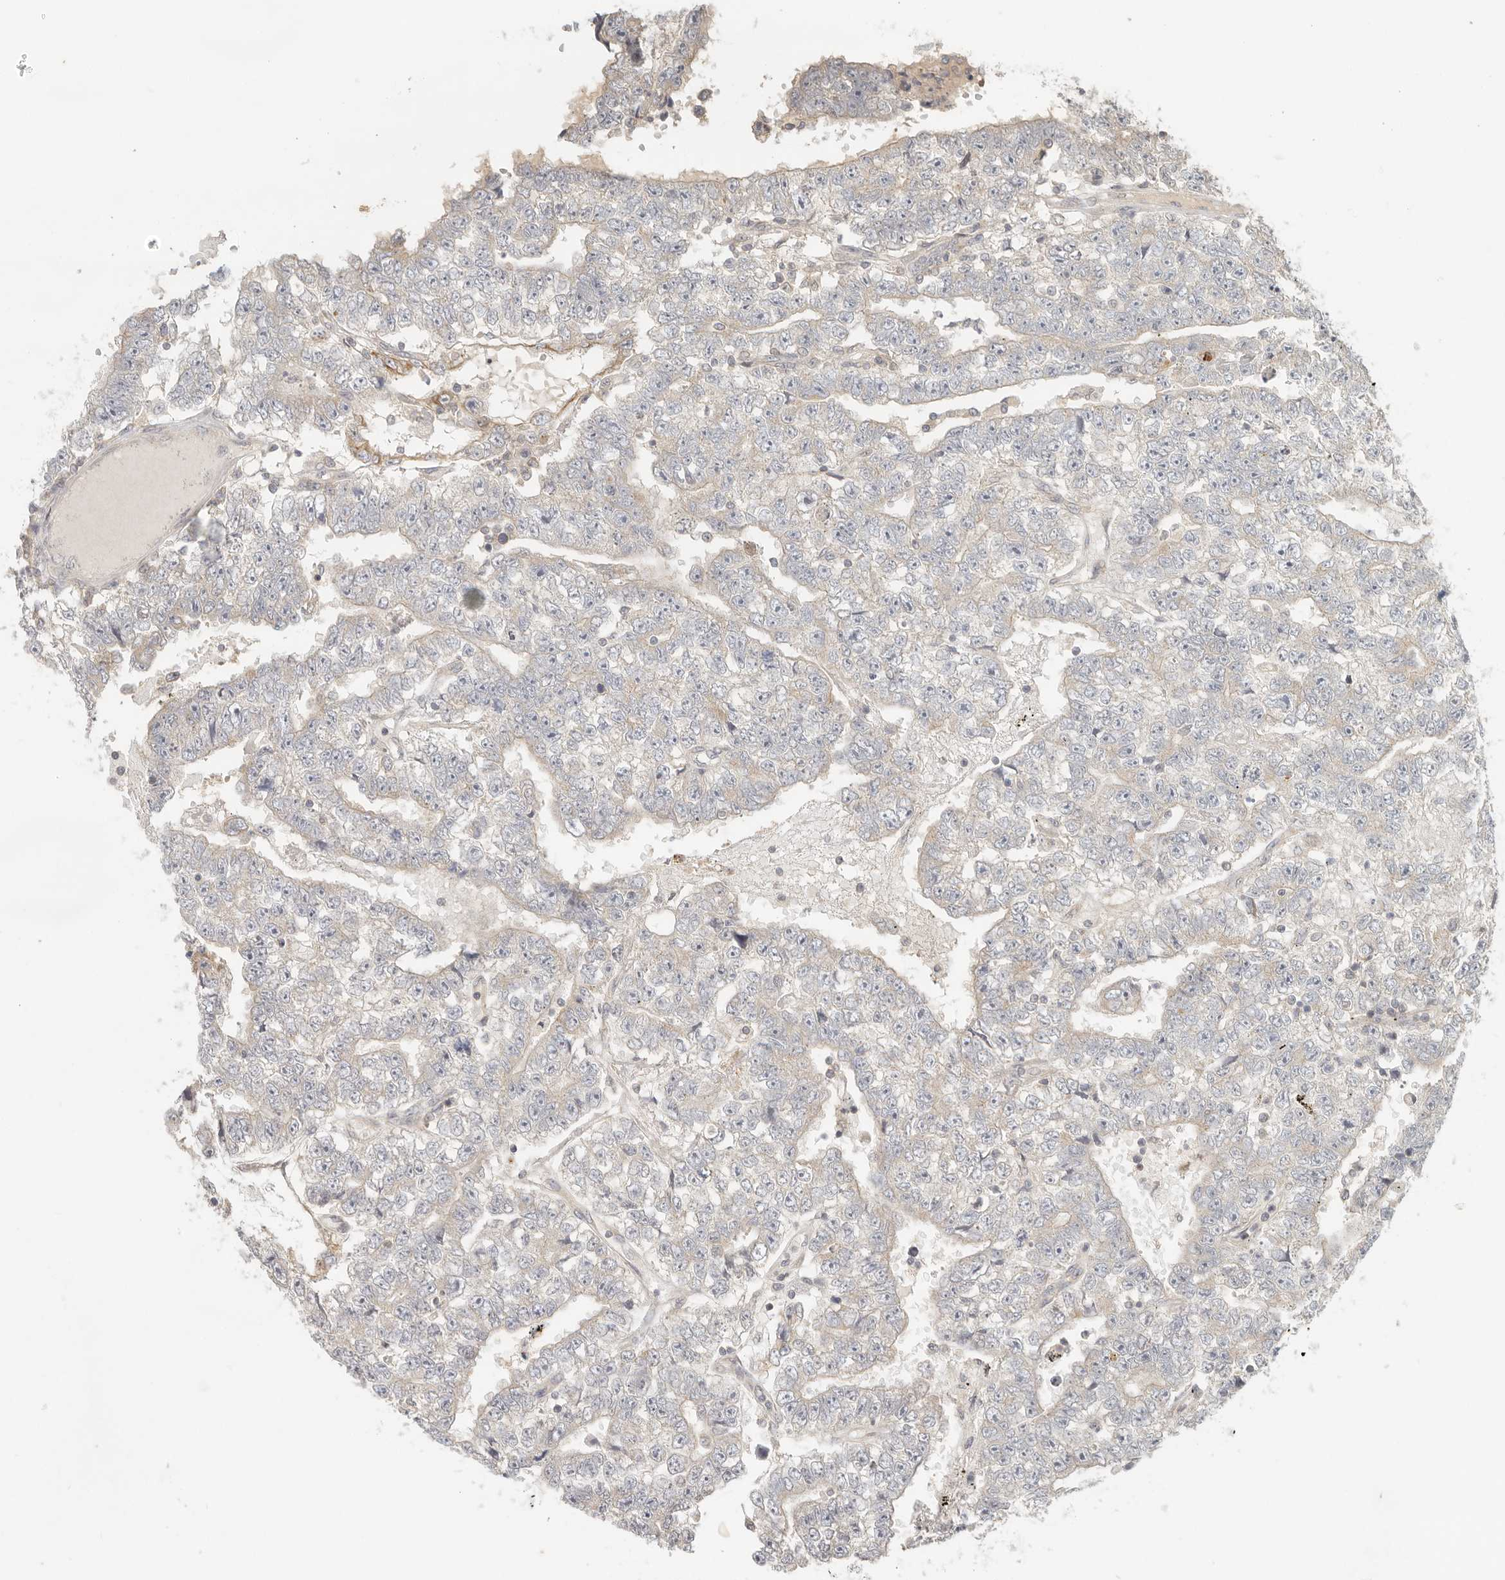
{"staining": {"intensity": "negative", "quantity": "none", "location": "none"}, "tissue": "testis cancer", "cell_type": "Tumor cells", "image_type": "cancer", "snomed": [{"axis": "morphology", "description": "Carcinoma, Embryonal, NOS"}, {"axis": "topography", "description": "Testis"}], "caption": "Image shows no protein expression in tumor cells of testis cancer tissue. (DAB (3,3'-diaminobenzidine) immunohistochemistry (IHC) visualized using brightfield microscopy, high magnification).", "gene": "AHDC1", "patient": {"sex": "male", "age": 25}}